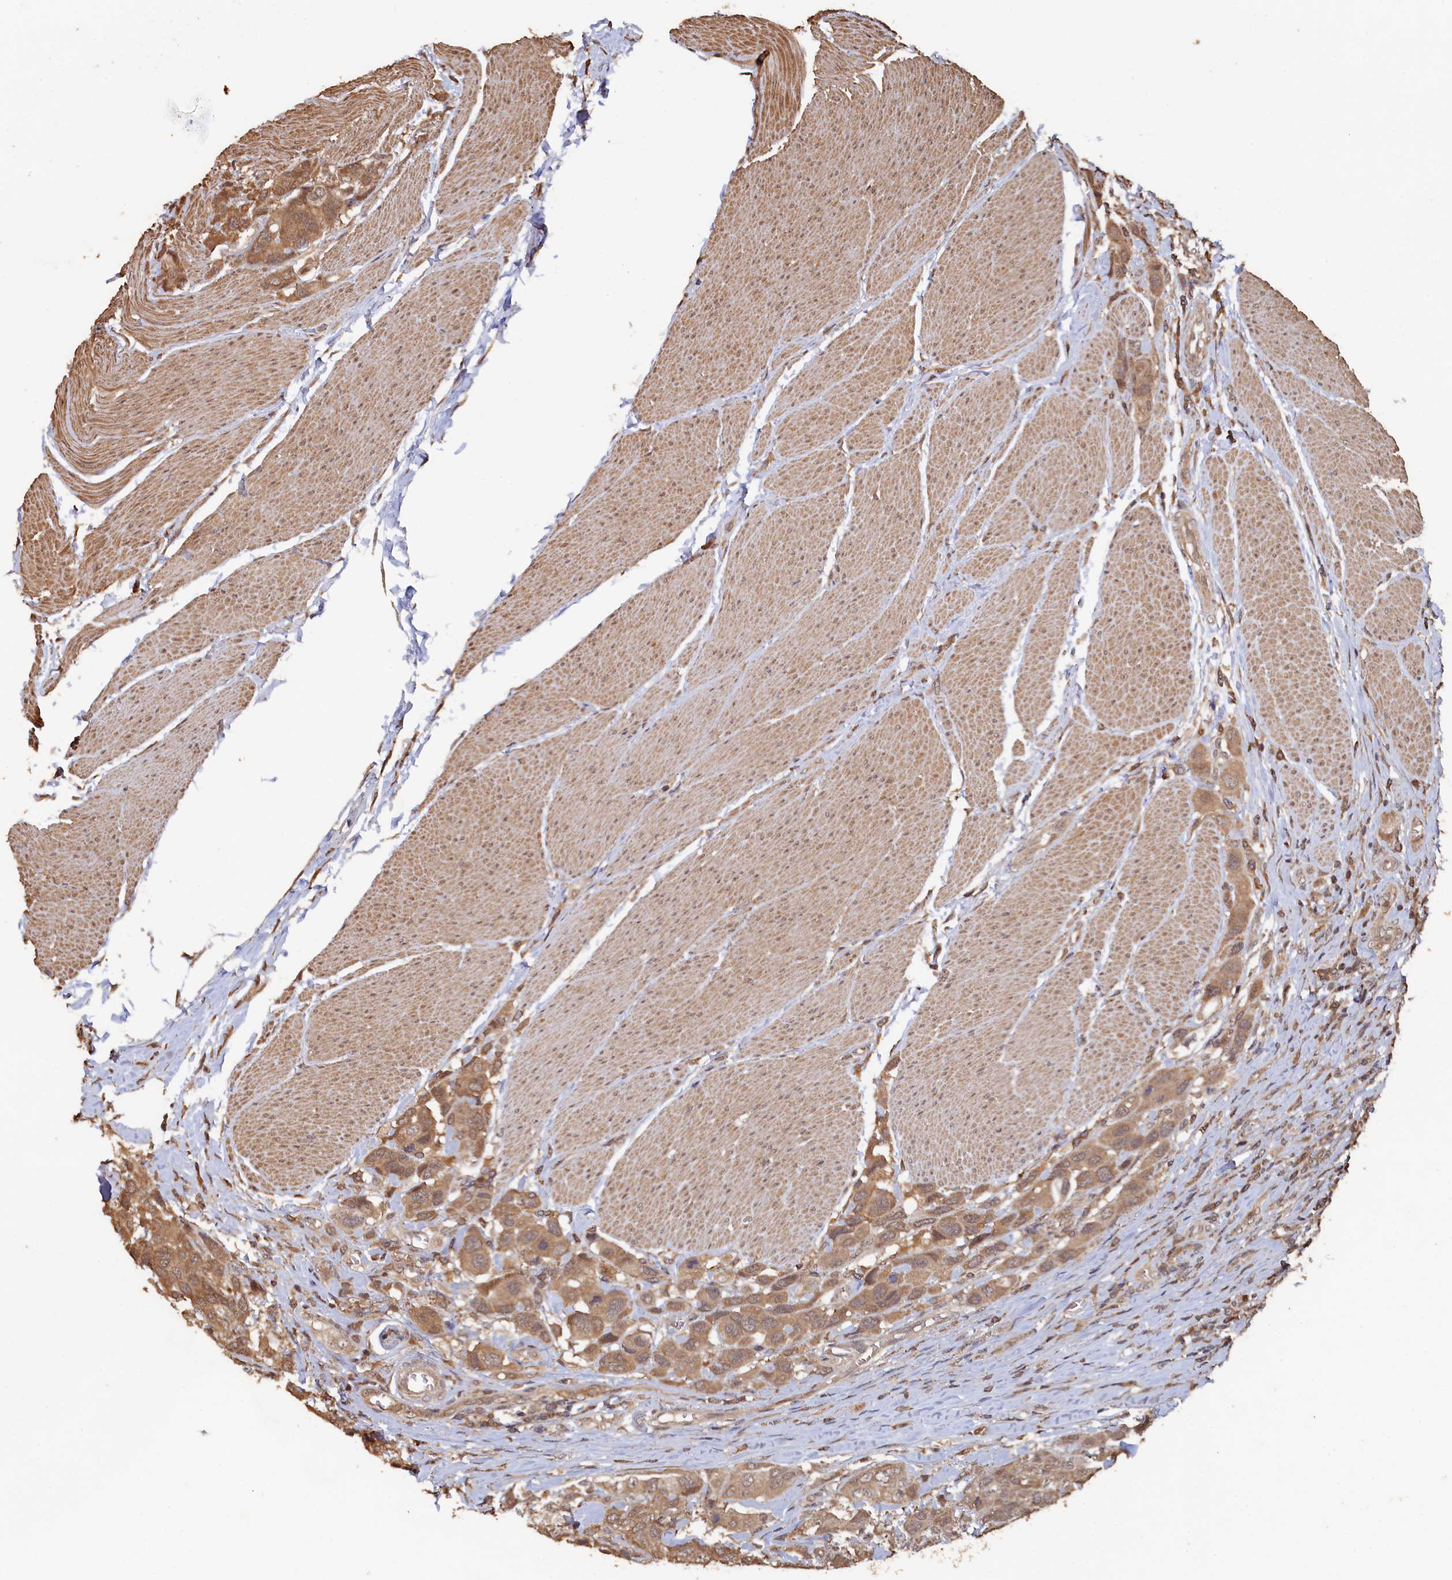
{"staining": {"intensity": "moderate", "quantity": ">75%", "location": "cytoplasmic/membranous"}, "tissue": "urothelial cancer", "cell_type": "Tumor cells", "image_type": "cancer", "snomed": [{"axis": "morphology", "description": "Urothelial carcinoma, High grade"}, {"axis": "topography", "description": "Urinary bladder"}], "caption": "A high-resolution histopathology image shows IHC staining of high-grade urothelial carcinoma, which shows moderate cytoplasmic/membranous expression in about >75% of tumor cells. The protein of interest is shown in brown color, while the nuclei are stained blue.", "gene": "PIGN", "patient": {"sex": "male", "age": 50}}